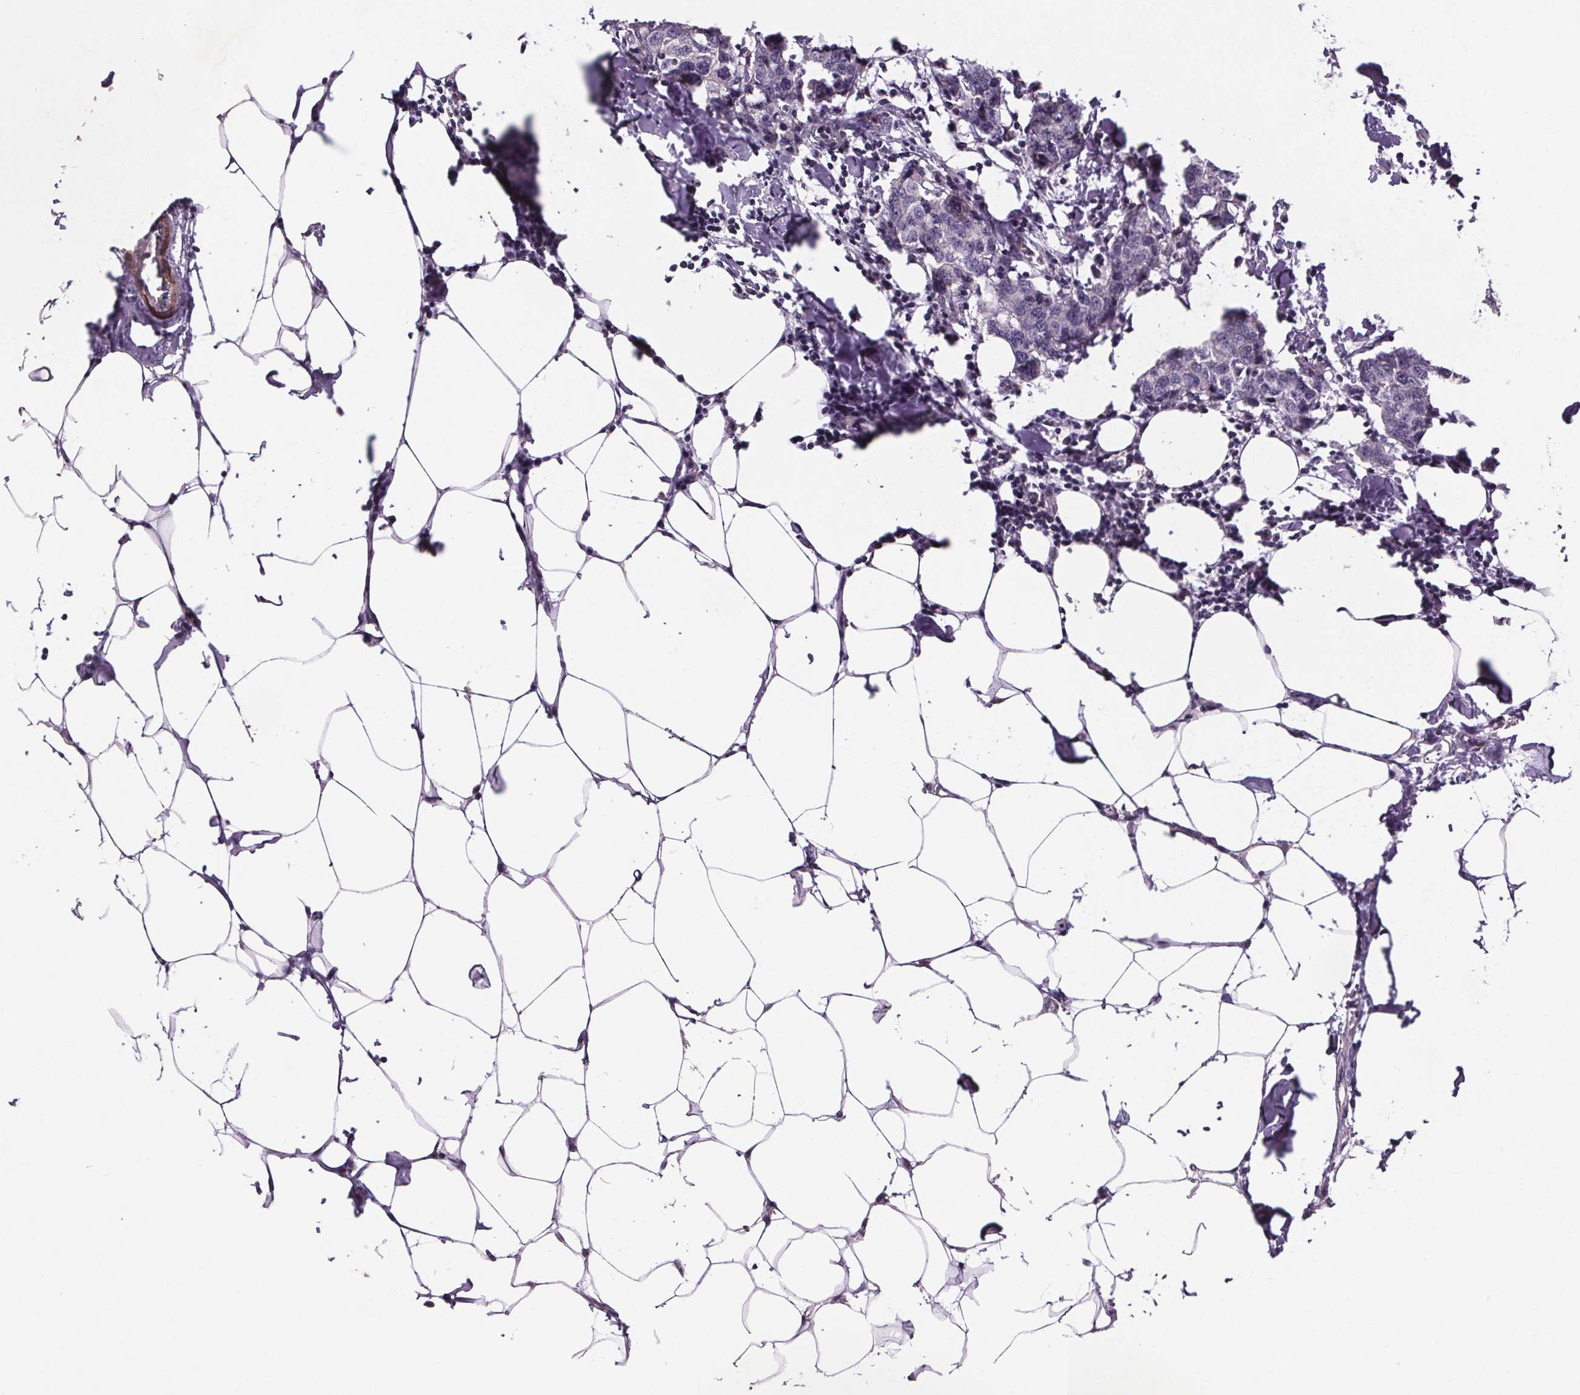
{"staining": {"intensity": "negative", "quantity": "none", "location": "none"}, "tissue": "breast cancer", "cell_type": "Tumor cells", "image_type": "cancer", "snomed": [{"axis": "morphology", "description": "Duct carcinoma"}, {"axis": "topography", "description": "Breast"}], "caption": "A photomicrograph of invasive ductal carcinoma (breast) stained for a protein exhibits no brown staining in tumor cells.", "gene": "CLN3", "patient": {"sex": "female", "age": 27}}